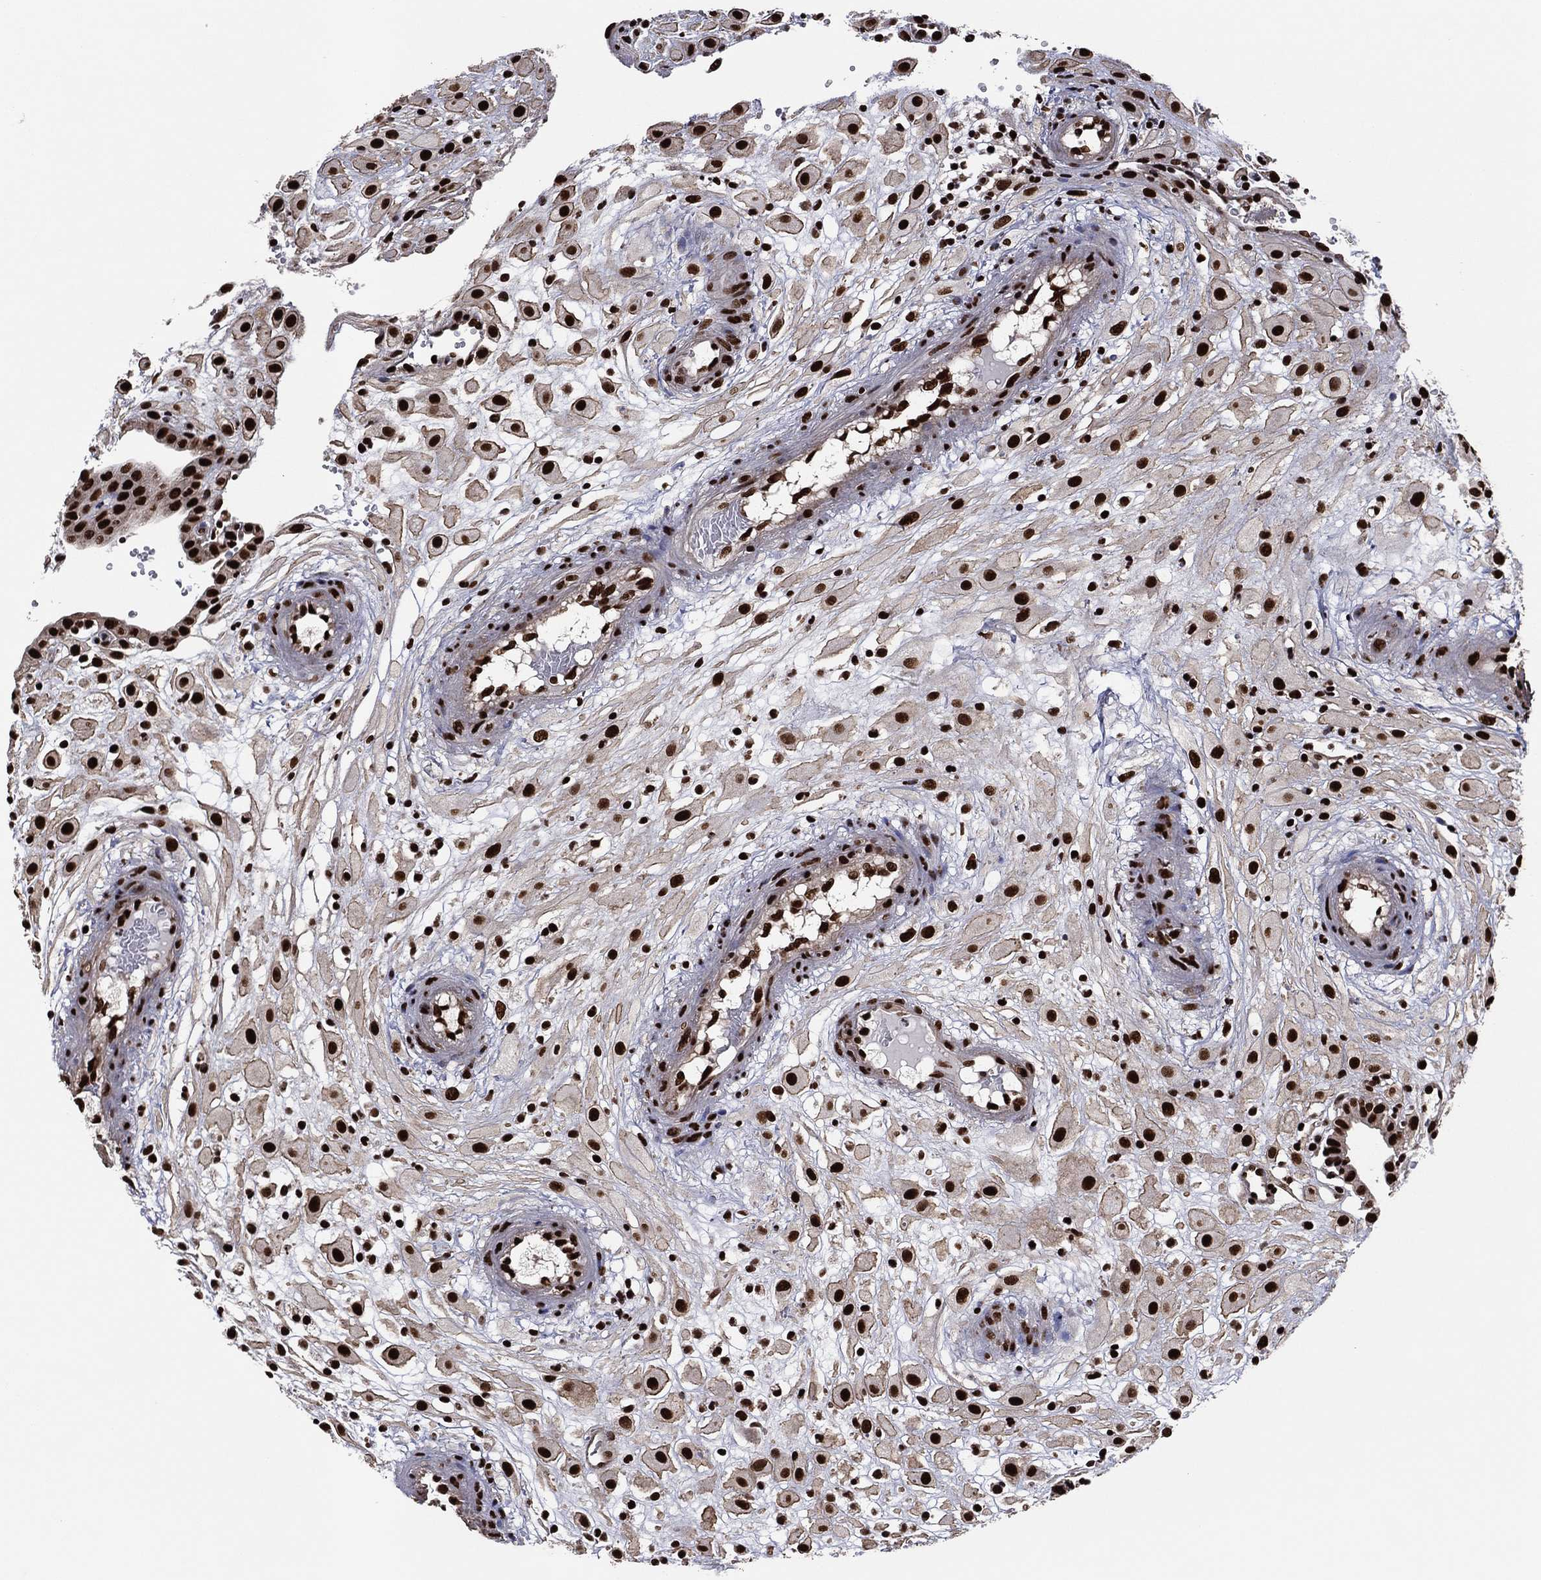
{"staining": {"intensity": "strong", "quantity": ">75%", "location": "nuclear"}, "tissue": "placenta", "cell_type": "Decidual cells", "image_type": "normal", "snomed": [{"axis": "morphology", "description": "Normal tissue, NOS"}, {"axis": "topography", "description": "Placenta"}], "caption": "Brown immunohistochemical staining in unremarkable placenta displays strong nuclear positivity in about >75% of decidual cells. (brown staining indicates protein expression, while blue staining denotes nuclei).", "gene": "TP53BP1", "patient": {"sex": "female", "age": 24}}